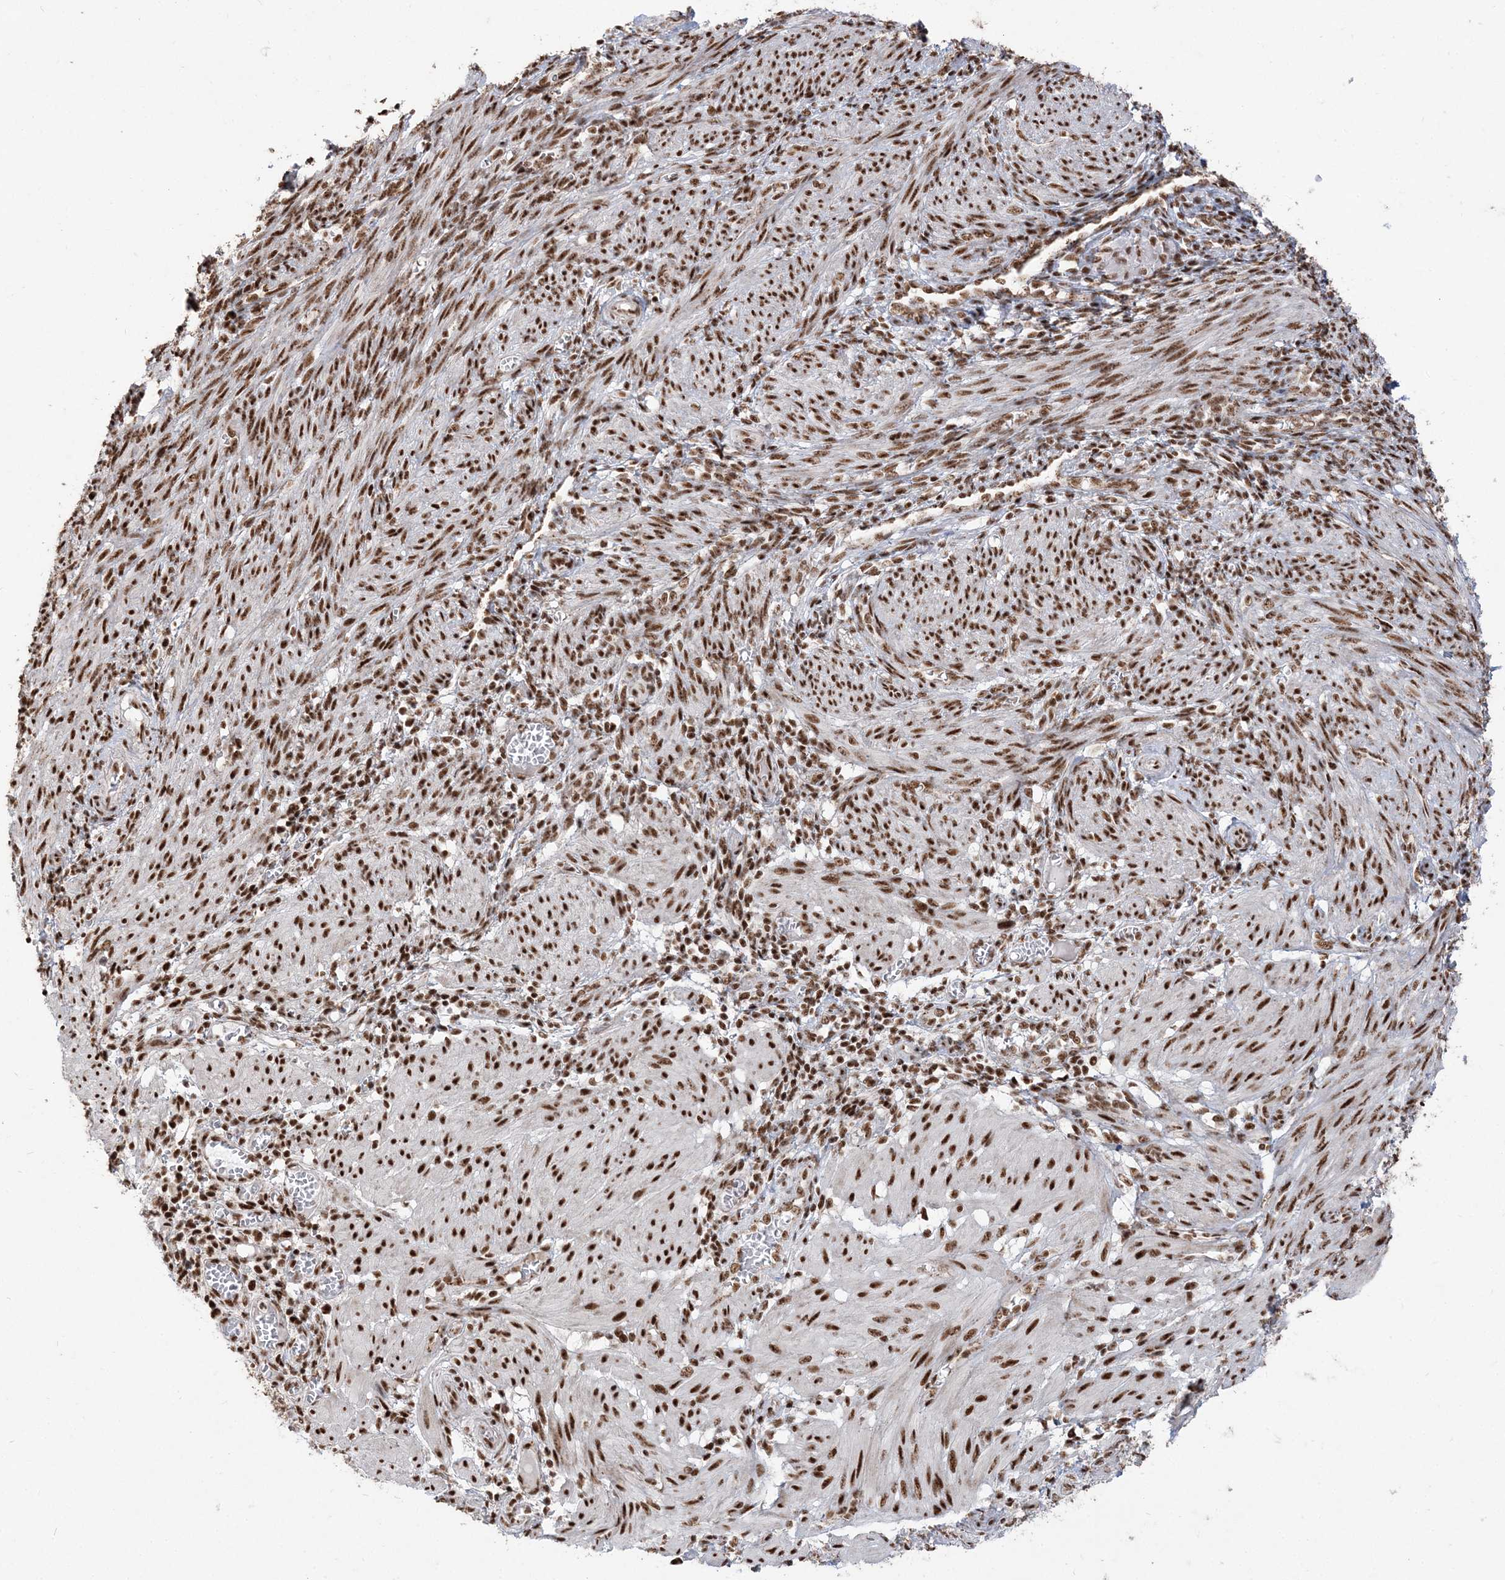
{"staining": {"intensity": "strong", "quantity": ">75%", "location": "nuclear"}, "tissue": "smooth muscle", "cell_type": "Smooth muscle cells", "image_type": "normal", "snomed": [{"axis": "morphology", "description": "Normal tissue, NOS"}, {"axis": "topography", "description": "Smooth muscle"}], "caption": "Immunohistochemistry (IHC) photomicrograph of benign smooth muscle stained for a protein (brown), which exhibits high levels of strong nuclear expression in about >75% of smooth muscle cells.", "gene": "RBM17", "patient": {"sex": "female", "age": 39}}